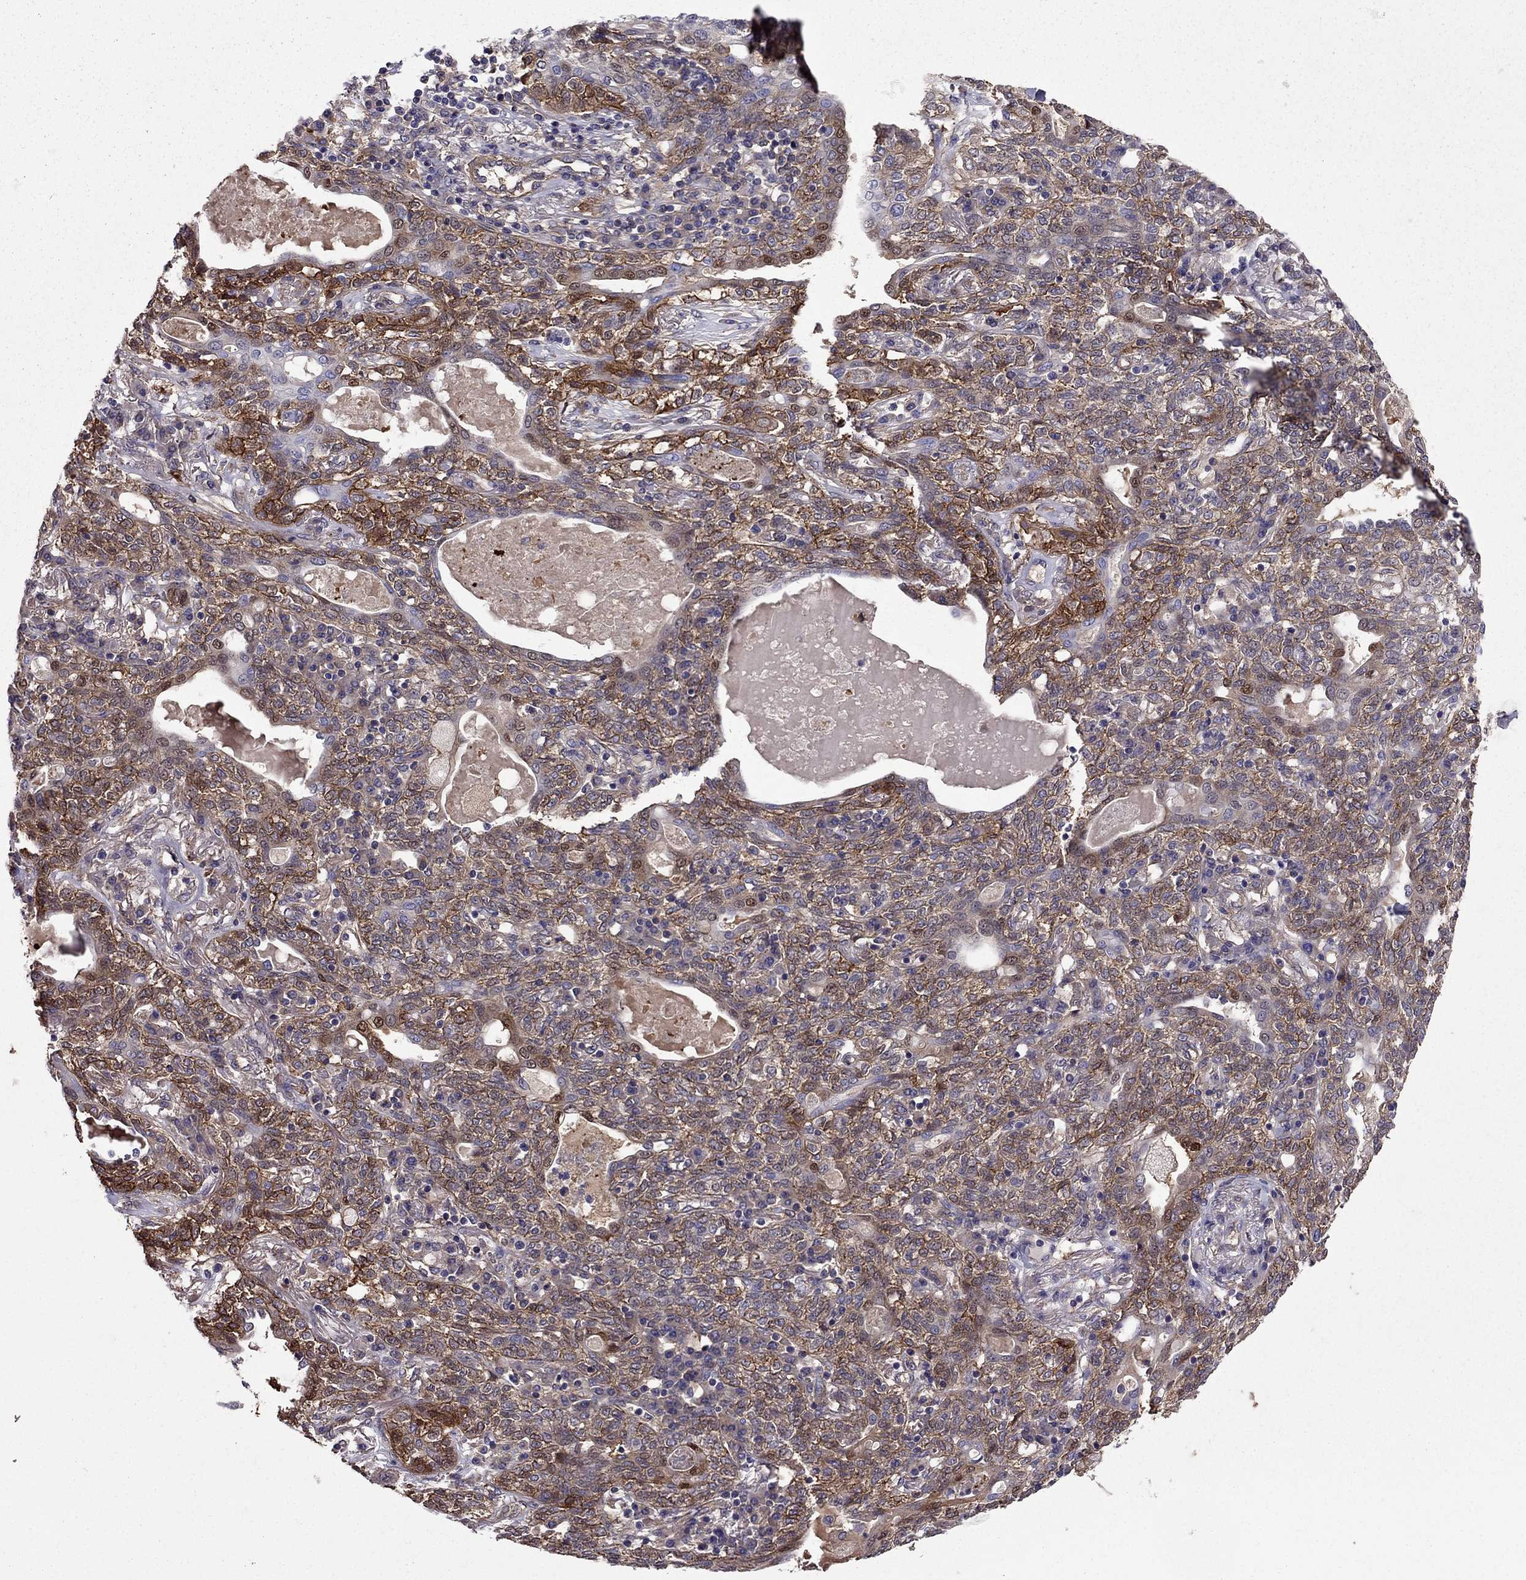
{"staining": {"intensity": "moderate", "quantity": "25%-75%", "location": "cytoplasmic/membranous"}, "tissue": "lung cancer", "cell_type": "Tumor cells", "image_type": "cancer", "snomed": [{"axis": "morphology", "description": "Squamous cell carcinoma, NOS"}, {"axis": "topography", "description": "Lung"}], "caption": "The immunohistochemical stain labels moderate cytoplasmic/membranous expression in tumor cells of lung cancer tissue.", "gene": "ITGB1", "patient": {"sex": "female", "age": 70}}